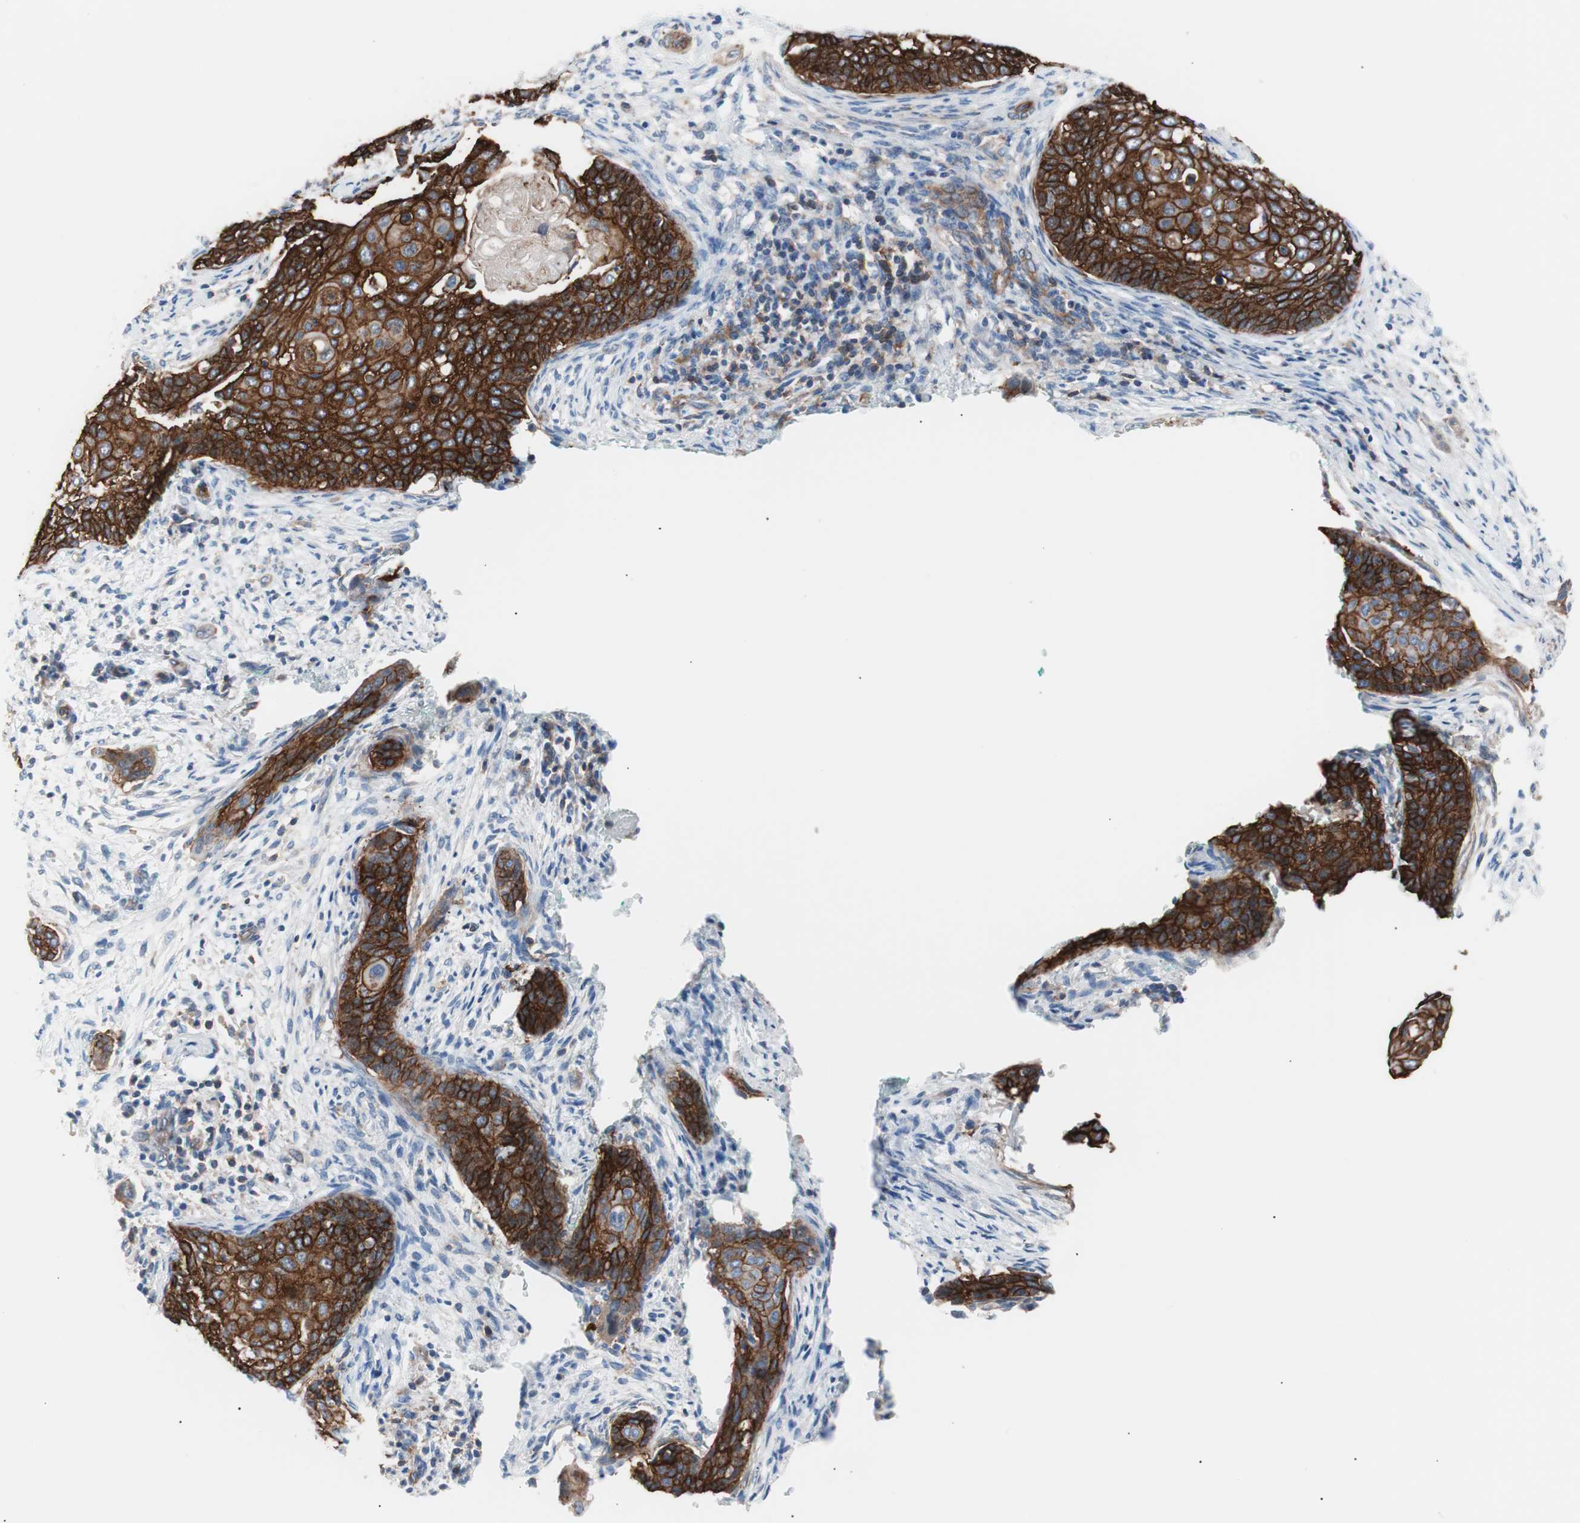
{"staining": {"intensity": "strong", "quantity": ">75%", "location": "cytoplasmic/membranous"}, "tissue": "cervical cancer", "cell_type": "Tumor cells", "image_type": "cancer", "snomed": [{"axis": "morphology", "description": "Squamous cell carcinoma, NOS"}, {"axis": "topography", "description": "Cervix"}], "caption": "Approximately >75% of tumor cells in human cervical cancer display strong cytoplasmic/membranous protein positivity as visualized by brown immunohistochemical staining.", "gene": "GPR160", "patient": {"sex": "female", "age": 33}}